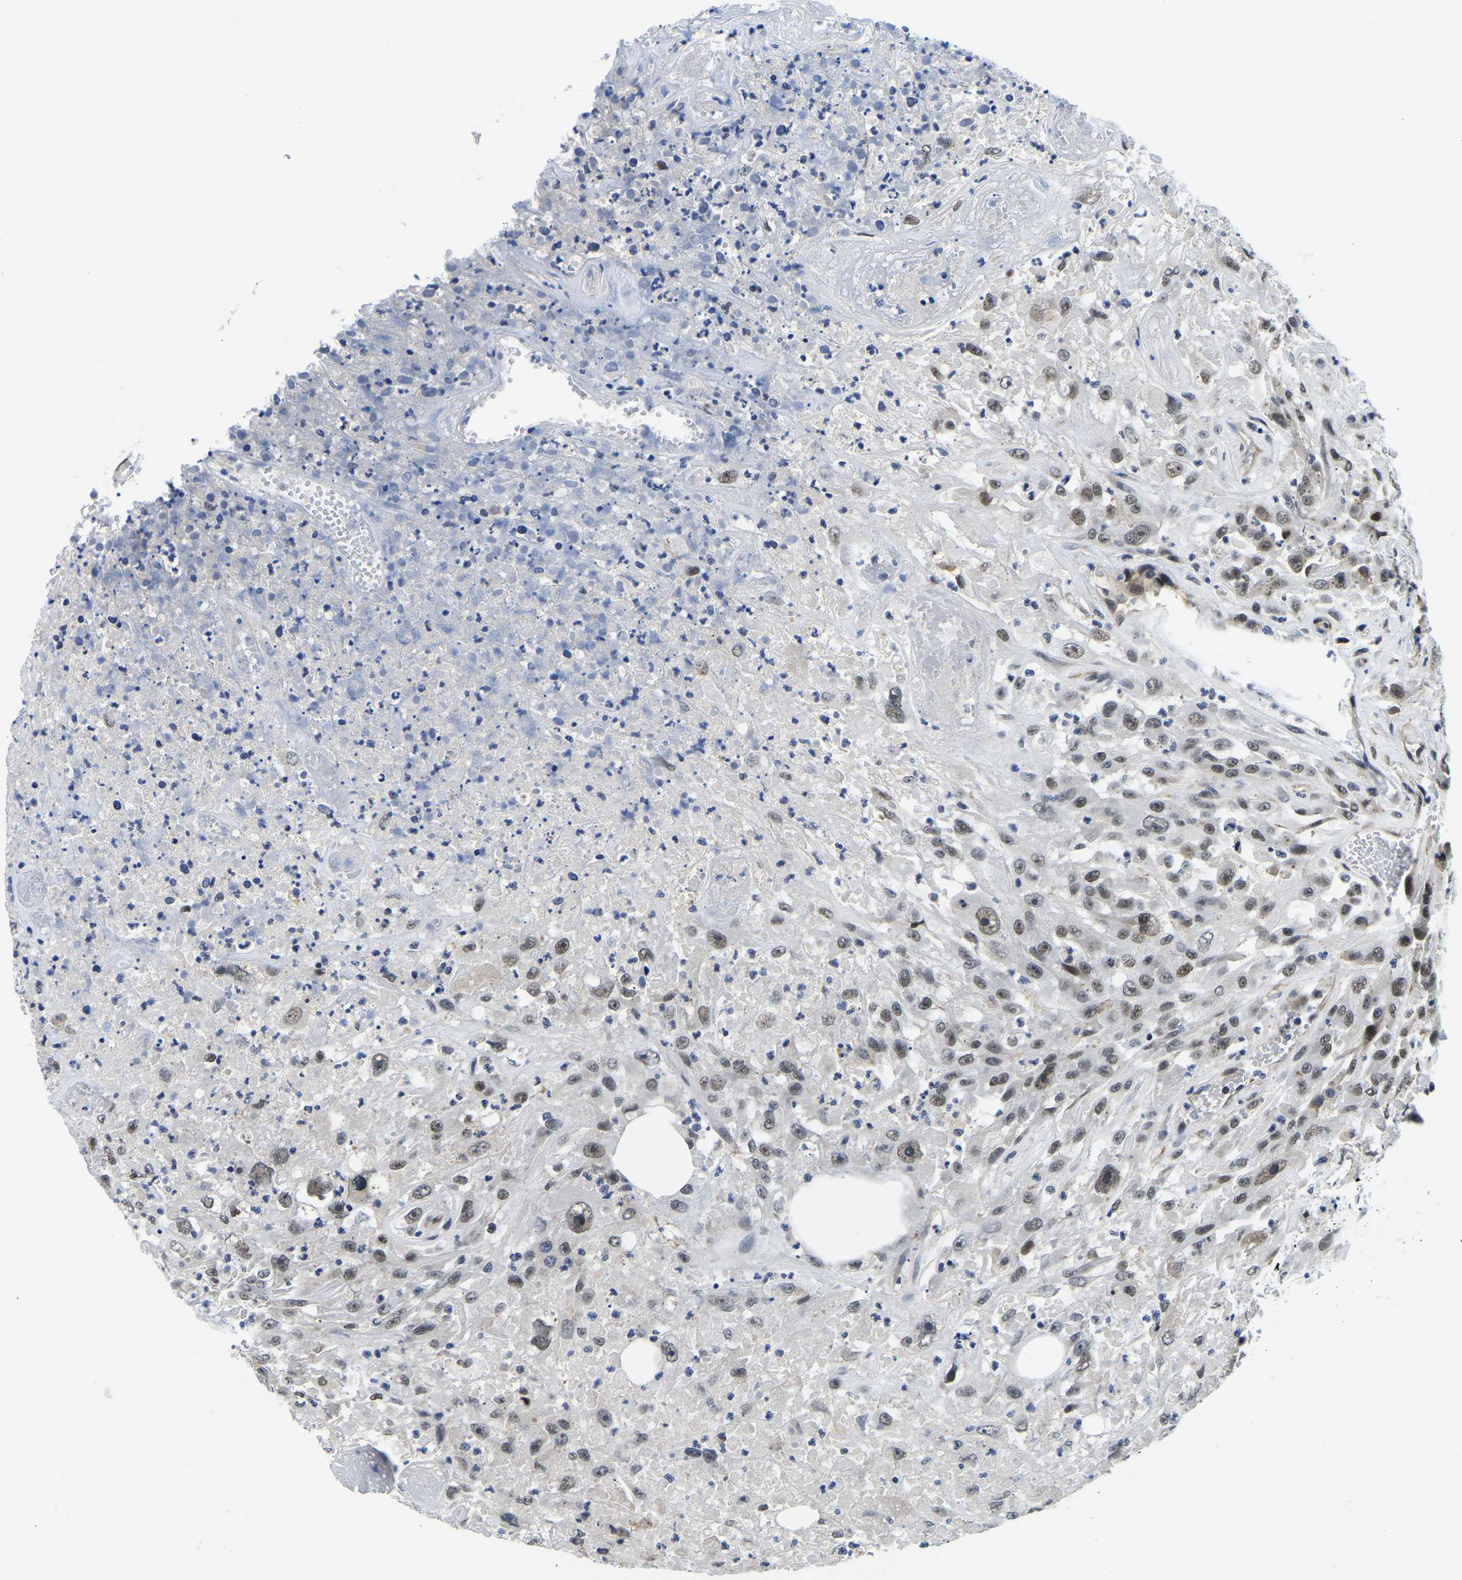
{"staining": {"intensity": "weak", "quantity": ">75%", "location": "nuclear"}, "tissue": "urothelial cancer", "cell_type": "Tumor cells", "image_type": "cancer", "snomed": [{"axis": "morphology", "description": "Urothelial carcinoma, High grade"}, {"axis": "topography", "description": "Urinary bladder"}], "caption": "About >75% of tumor cells in human high-grade urothelial carcinoma reveal weak nuclear protein positivity as visualized by brown immunohistochemical staining.", "gene": "POLDIP3", "patient": {"sex": "male", "age": 46}}